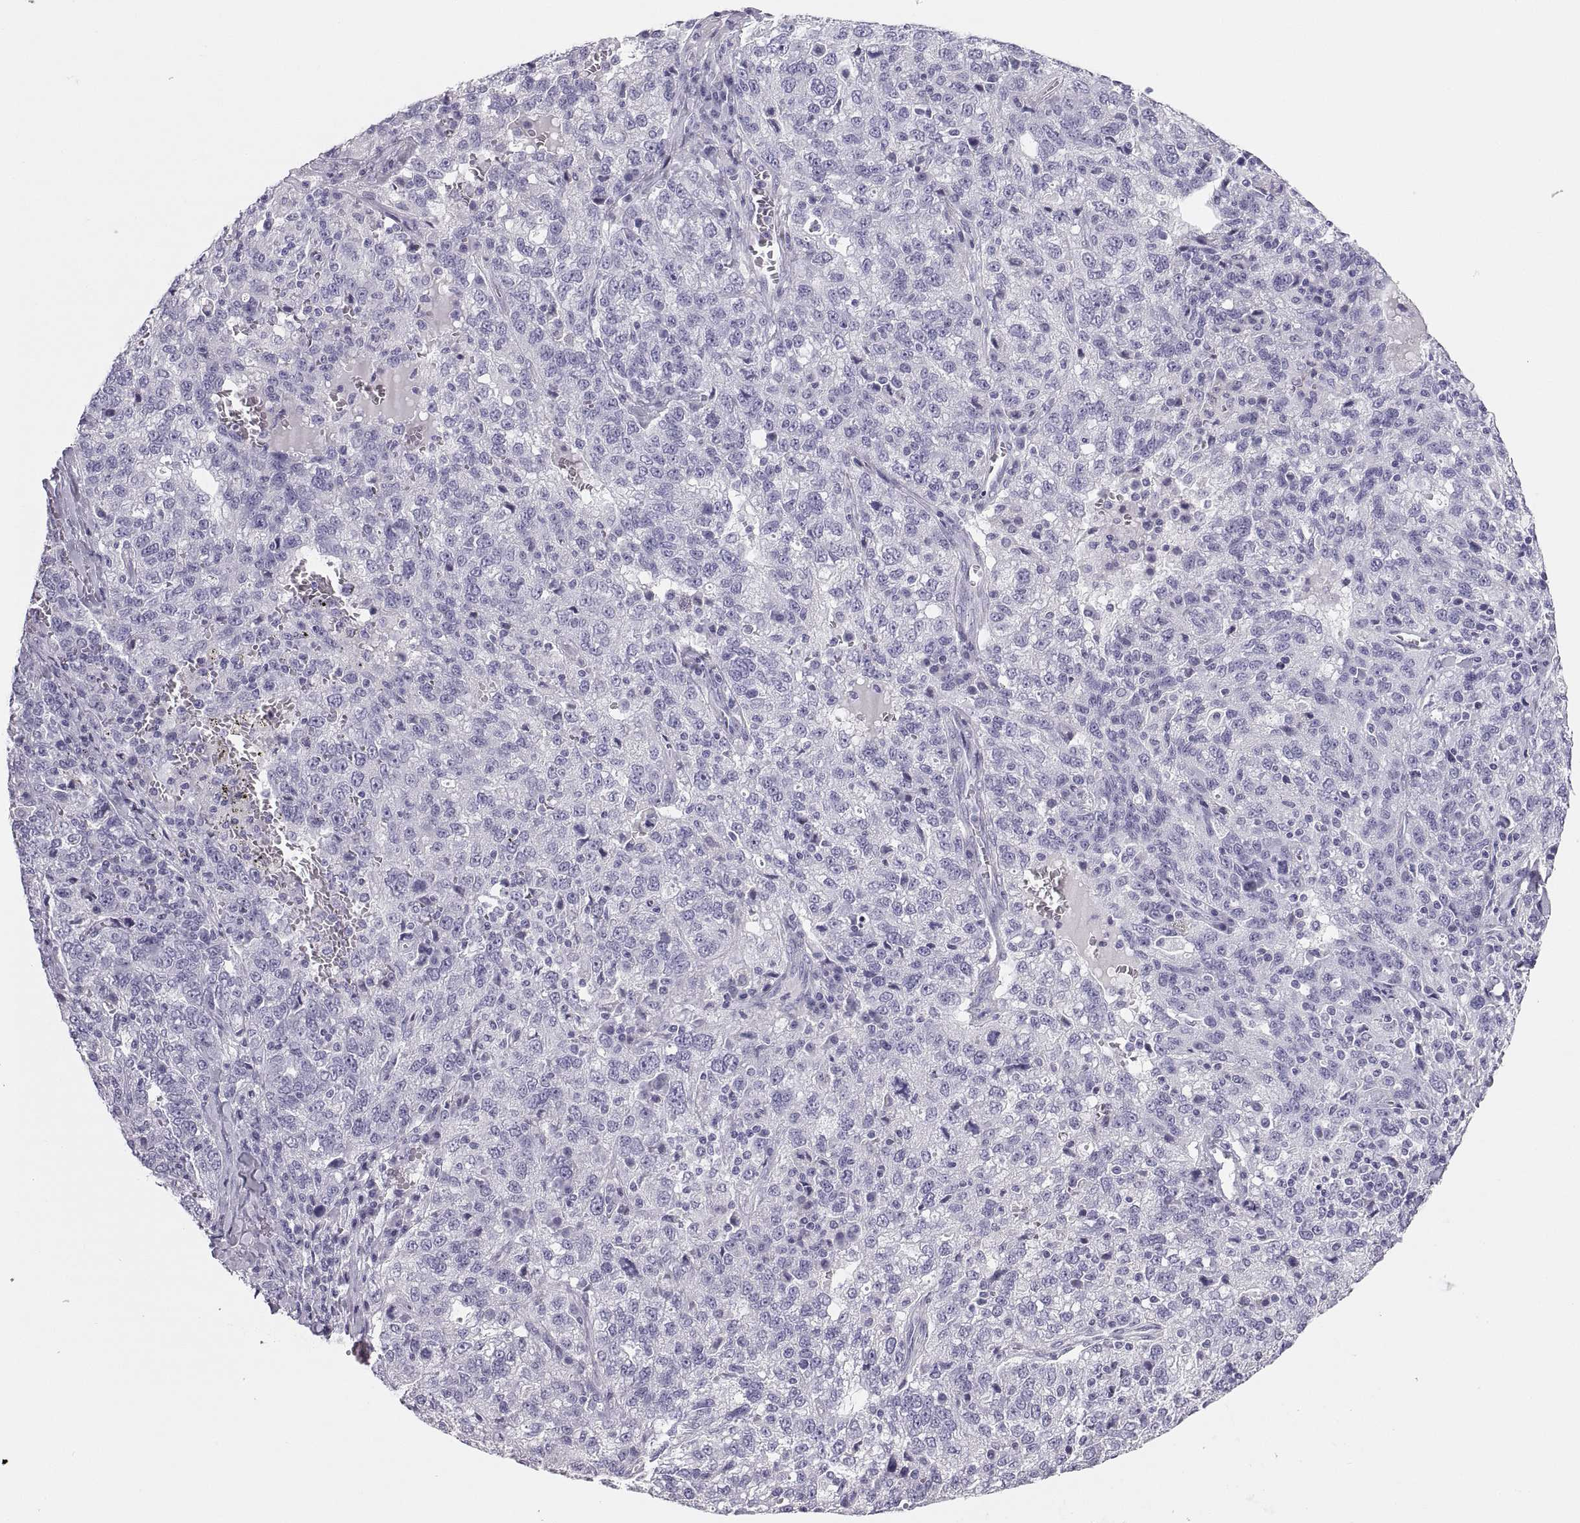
{"staining": {"intensity": "negative", "quantity": "none", "location": "none"}, "tissue": "ovarian cancer", "cell_type": "Tumor cells", "image_type": "cancer", "snomed": [{"axis": "morphology", "description": "Cystadenocarcinoma, serous, NOS"}, {"axis": "topography", "description": "Ovary"}], "caption": "Tumor cells are negative for brown protein staining in serous cystadenocarcinoma (ovarian).", "gene": "PAX2", "patient": {"sex": "female", "age": 71}}